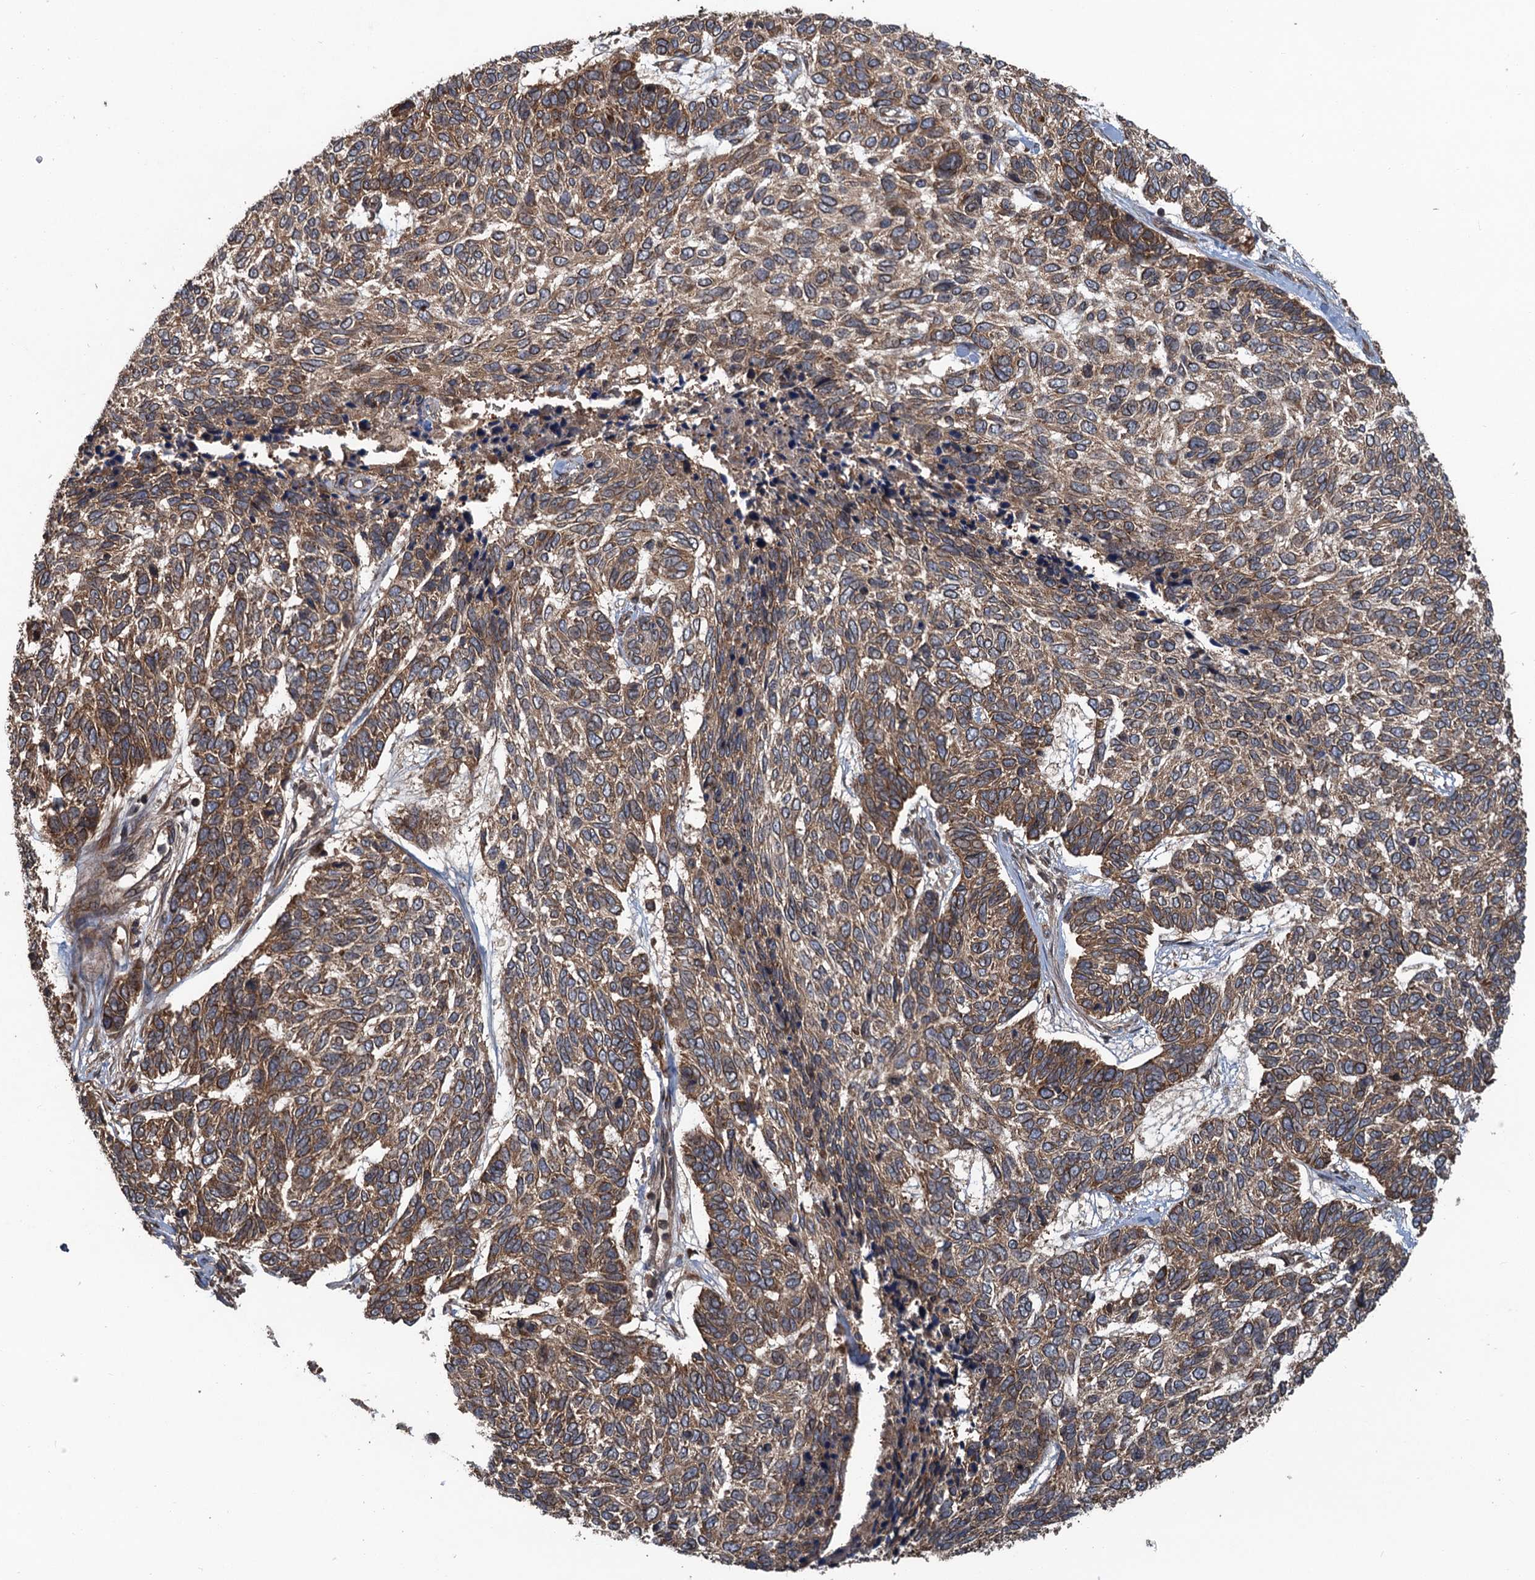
{"staining": {"intensity": "moderate", "quantity": ">75%", "location": "cytoplasmic/membranous"}, "tissue": "skin cancer", "cell_type": "Tumor cells", "image_type": "cancer", "snomed": [{"axis": "morphology", "description": "Basal cell carcinoma"}, {"axis": "topography", "description": "Skin"}], "caption": "This image displays immunohistochemistry (IHC) staining of human basal cell carcinoma (skin), with medium moderate cytoplasmic/membranous positivity in approximately >75% of tumor cells.", "gene": "GLE1", "patient": {"sex": "female", "age": 65}}